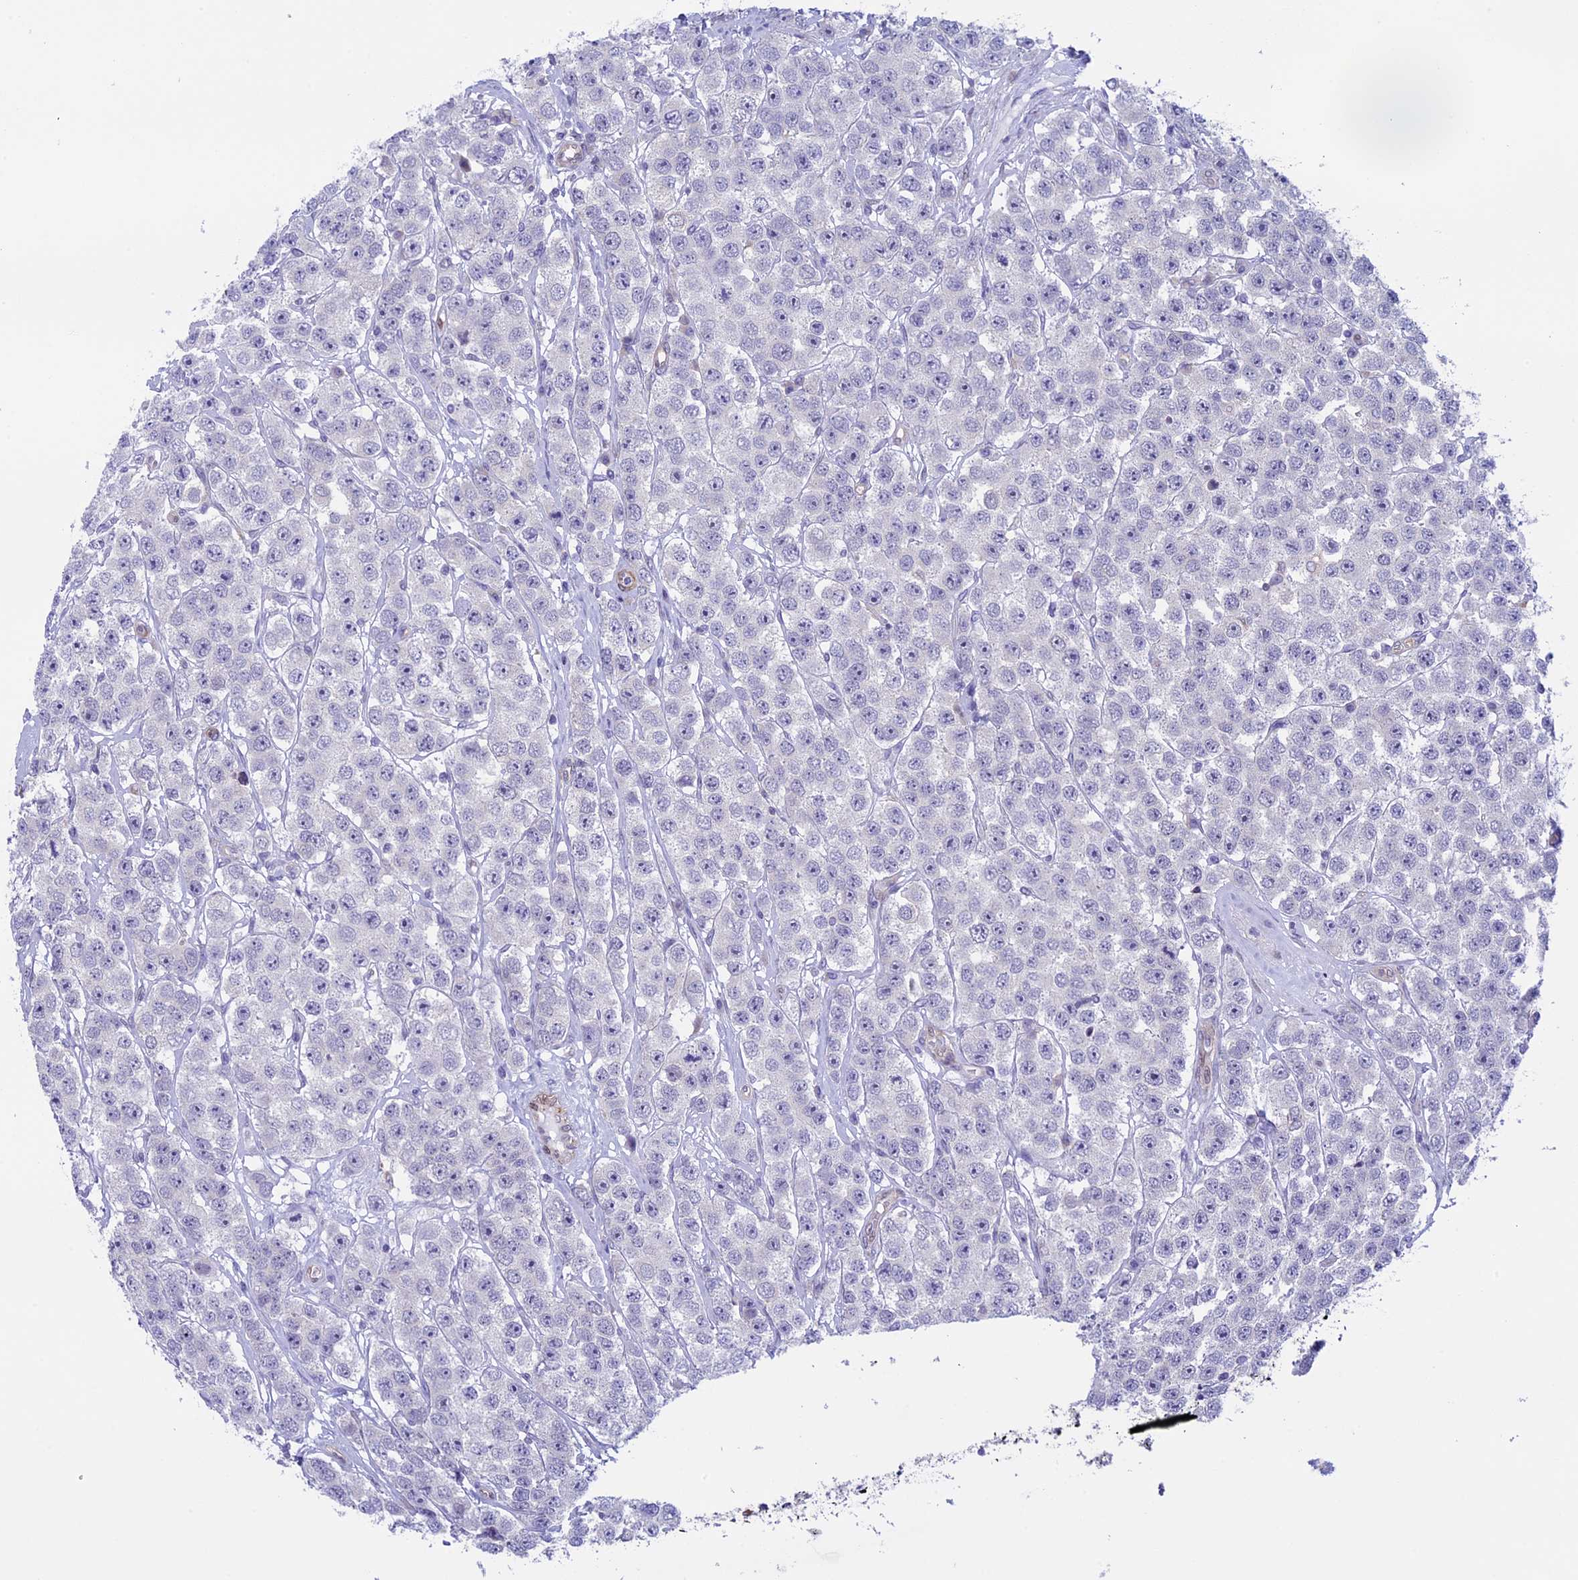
{"staining": {"intensity": "negative", "quantity": "none", "location": "none"}, "tissue": "testis cancer", "cell_type": "Tumor cells", "image_type": "cancer", "snomed": [{"axis": "morphology", "description": "Seminoma, NOS"}, {"axis": "topography", "description": "Testis"}], "caption": "Tumor cells show no significant positivity in testis cancer. The staining is performed using DAB brown chromogen with nuclei counter-stained in using hematoxylin.", "gene": "IGSF6", "patient": {"sex": "male", "age": 28}}